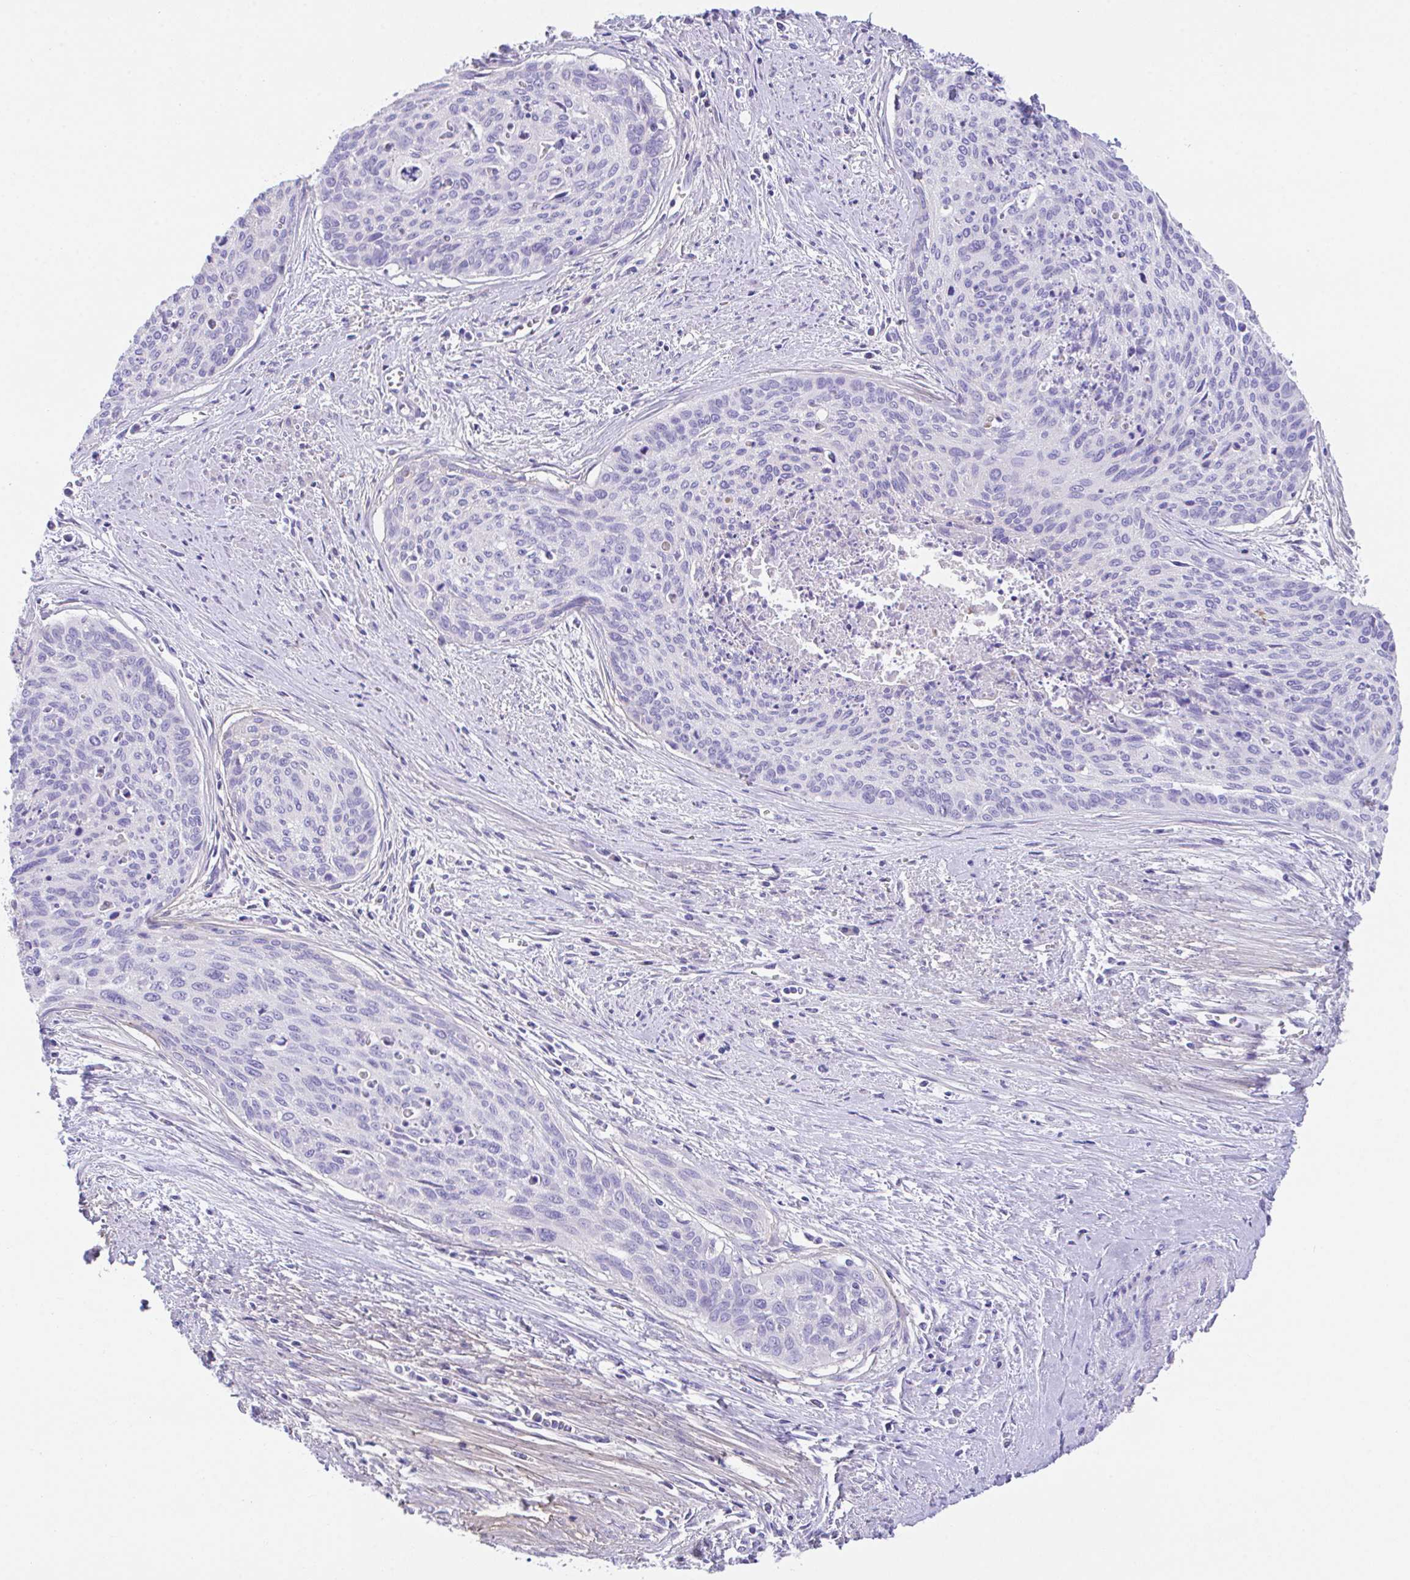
{"staining": {"intensity": "strong", "quantity": "<25%", "location": "cytoplasmic/membranous"}, "tissue": "cervical cancer", "cell_type": "Tumor cells", "image_type": "cancer", "snomed": [{"axis": "morphology", "description": "Squamous cell carcinoma, NOS"}, {"axis": "topography", "description": "Cervix"}], "caption": "Protein expression by immunohistochemistry exhibits strong cytoplasmic/membranous expression in approximately <25% of tumor cells in cervical squamous cell carcinoma. (DAB (3,3'-diaminobenzidine) IHC with brightfield microscopy, high magnification).", "gene": "SLC16A6", "patient": {"sex": "female", "age": 55}}